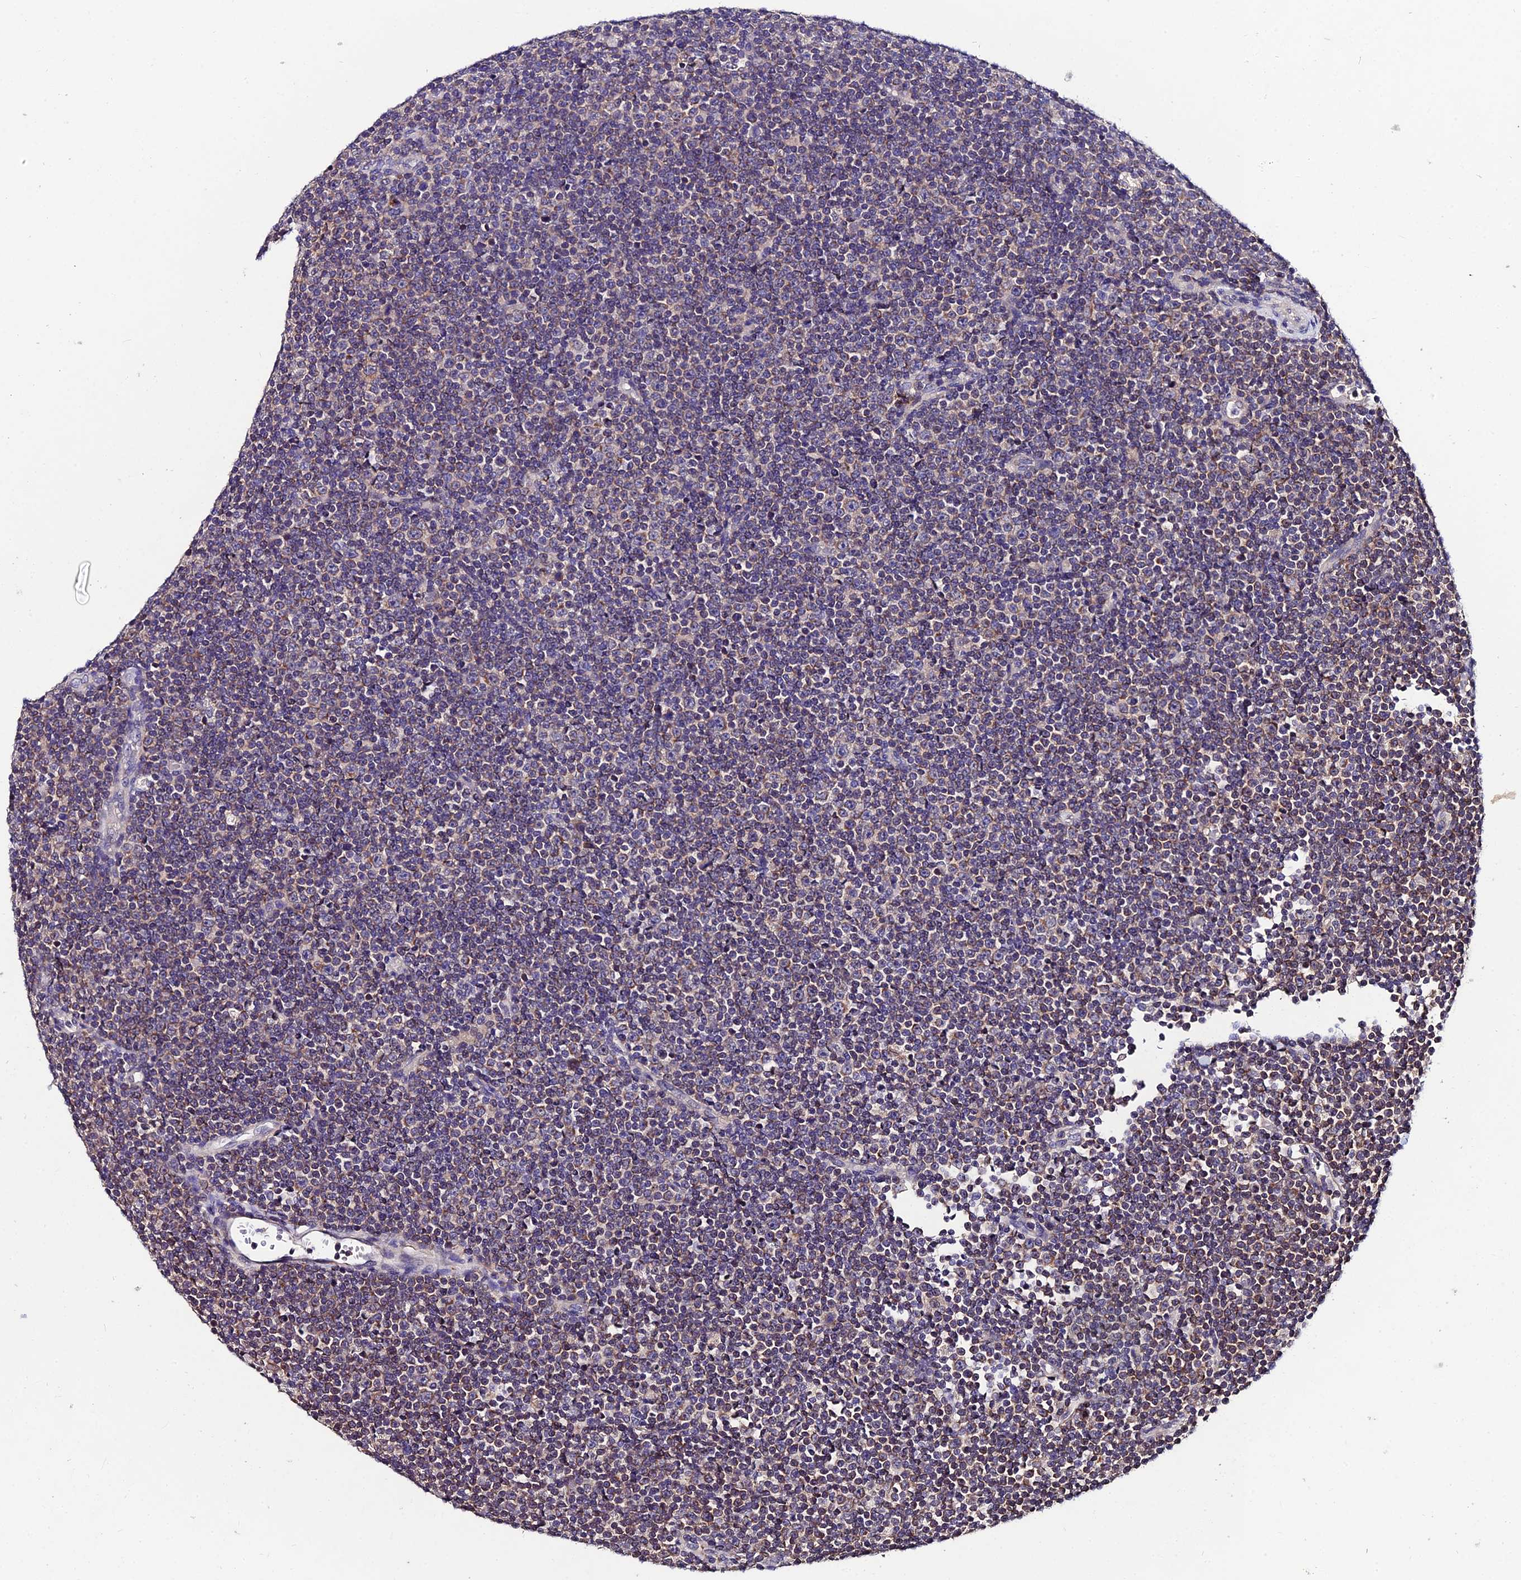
{"staining": {"intensity": "weak", "quantity": "25%-75%", "location": "cytoplasmic/membranous"}, "tissue": "lymphoma", "cell_type": "Tumor cells", "image_type": "cancer", "snomed": [{"axis": "morphology", "description": "Malignant lymphoma, non-Hodgkin's type, Low grade"}, {"axis": "topography", "description": "Lymph node"}], "caption": "Human malignant lymphoma, non-Hodgkin's type (low-grade) stained for a protein (brown) reveals weak cytoplasmic/membranous positive staining in approximately 25%-75% of tumor cells.", "gene": "LGALS7", "patient": {"sex": "female", "age": 67}}